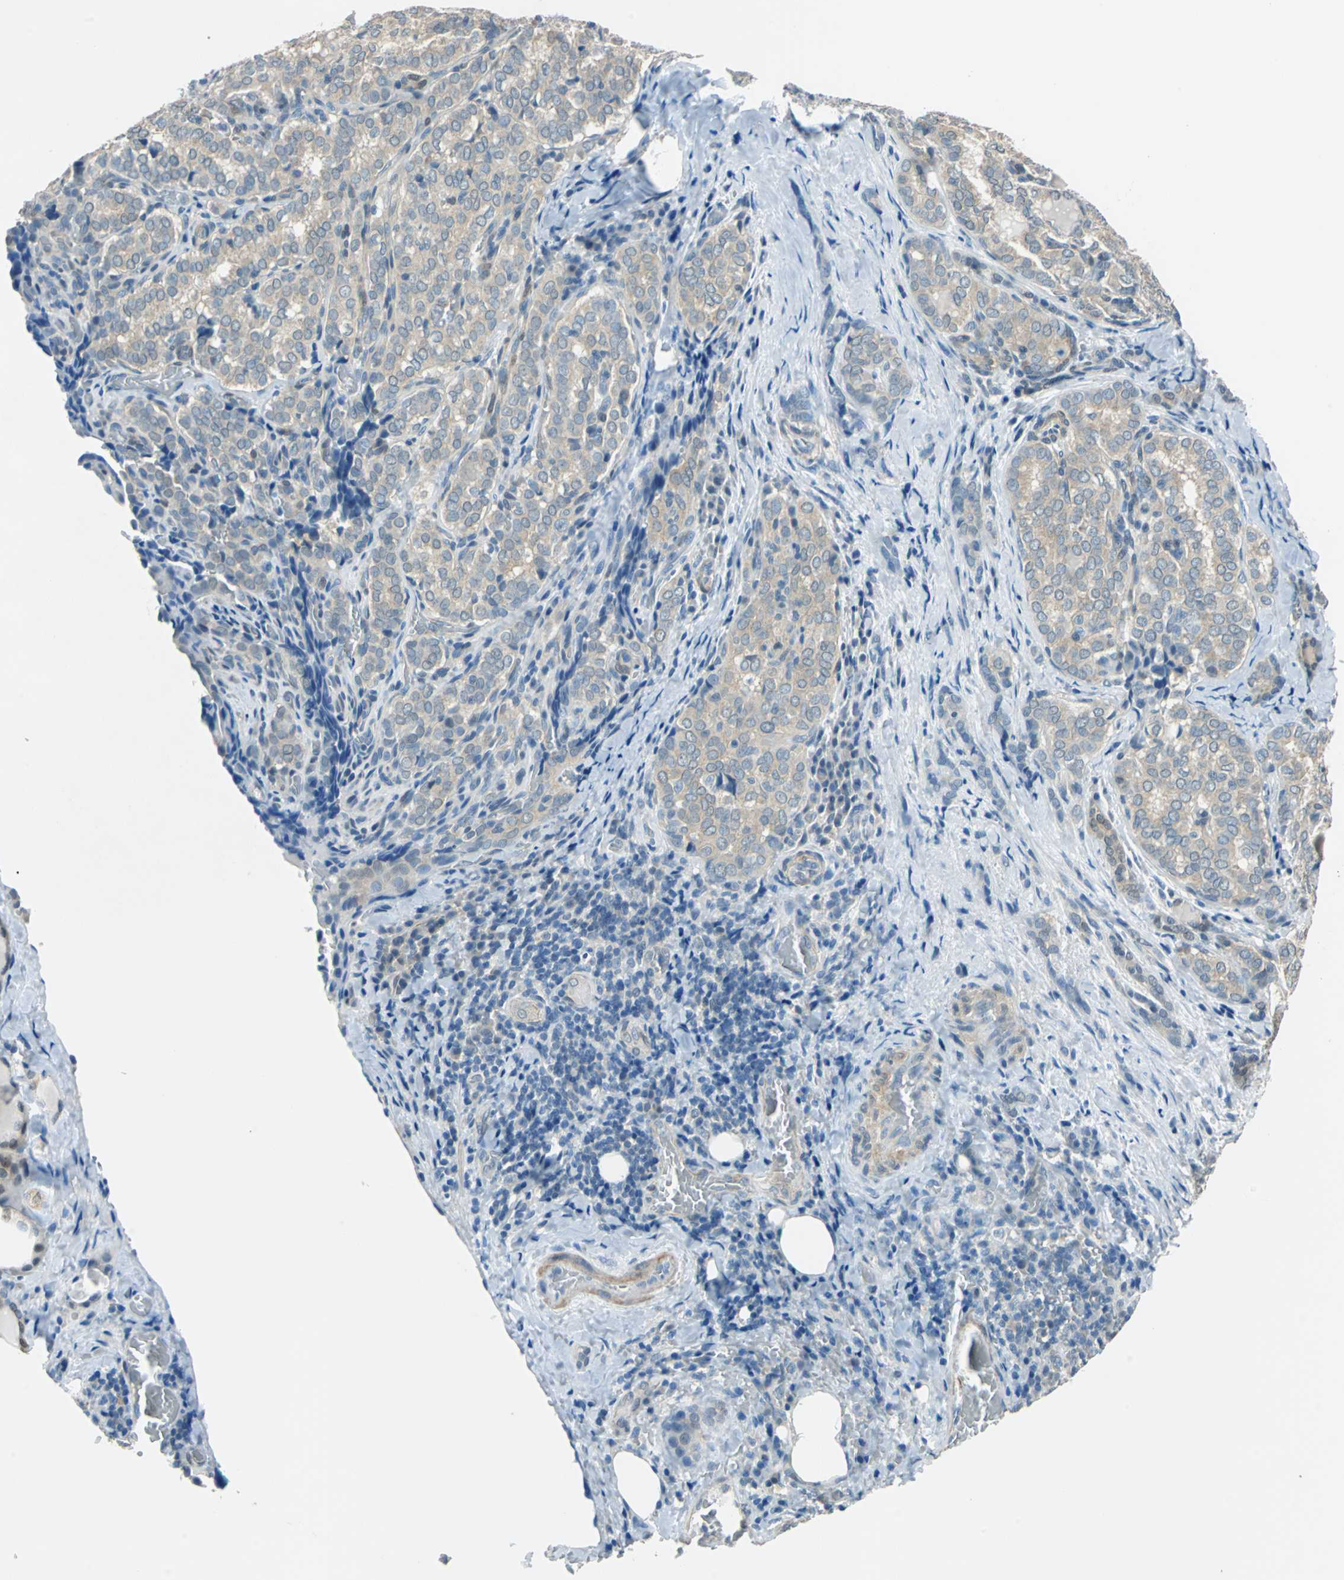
{"staining": {"intensity": "weak", "quantity": ">75%", "location": "cytoplasmic/membranous"}, "tissue": "thyroid cancer", "cell_type": "Tumor cells", "image_type": "cancer", "snomed": [{"axis": "morphology", "description": "Papillary adenocarcinoma, NOS"}, {"axis": "topography", "description": "Thyroid gland"}], "caption": "About >75% of tumor cells in human thyroid cancer (papillary adenocarcinoma) demonstrate weak cytoplasmic/membranous protein expression as visualized by brown immunohistochemical staining.", "gene": "FKBP4", "patient": {"sex": "female", "age": 30}}